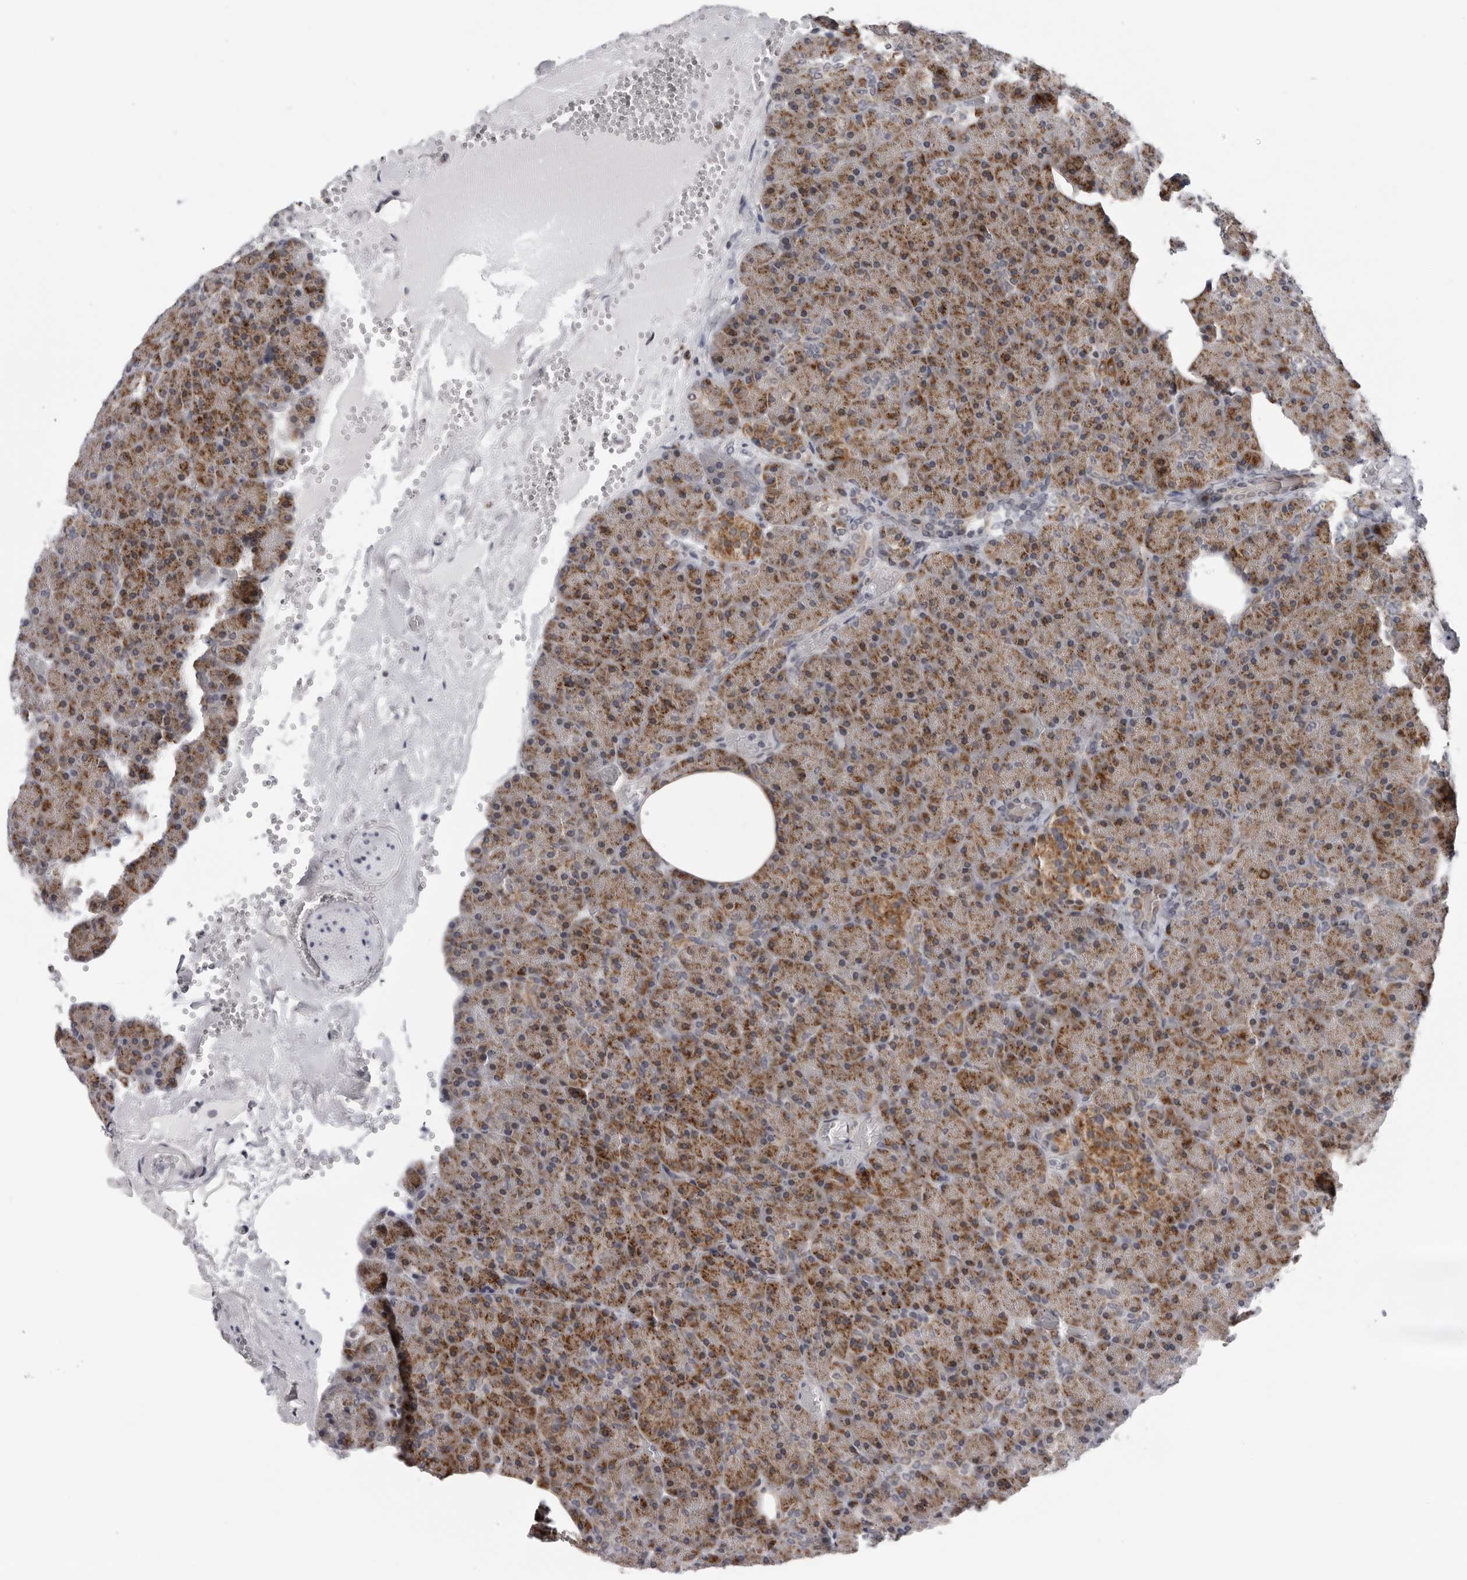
{"staining": {"intensity": "moderate", "quantity": ">75%", "location": "cytoplasmic/membranous"}, "tissue": "pancreas", "cell_type": "Exocrine glandular cells", "image_type": "normal", "snomed": [{"axis": "morphology", "description": "Normal tissue, NOS"}, {"axis": "morphology", "description": "Carcinoid, malignant, NOS"}, {"axis": "topography", "description": "Pancreas"}], "caption": "DAB (3,3'-diaminobenzidine) immunohistochemical staining of normal pancreas exhibits moderate cytoplasmic/membranous protein staining in approximately >75% of exocrine glandular cells.", "gene": "CPT2", "patient": {"sex": "female", "age": 35}}